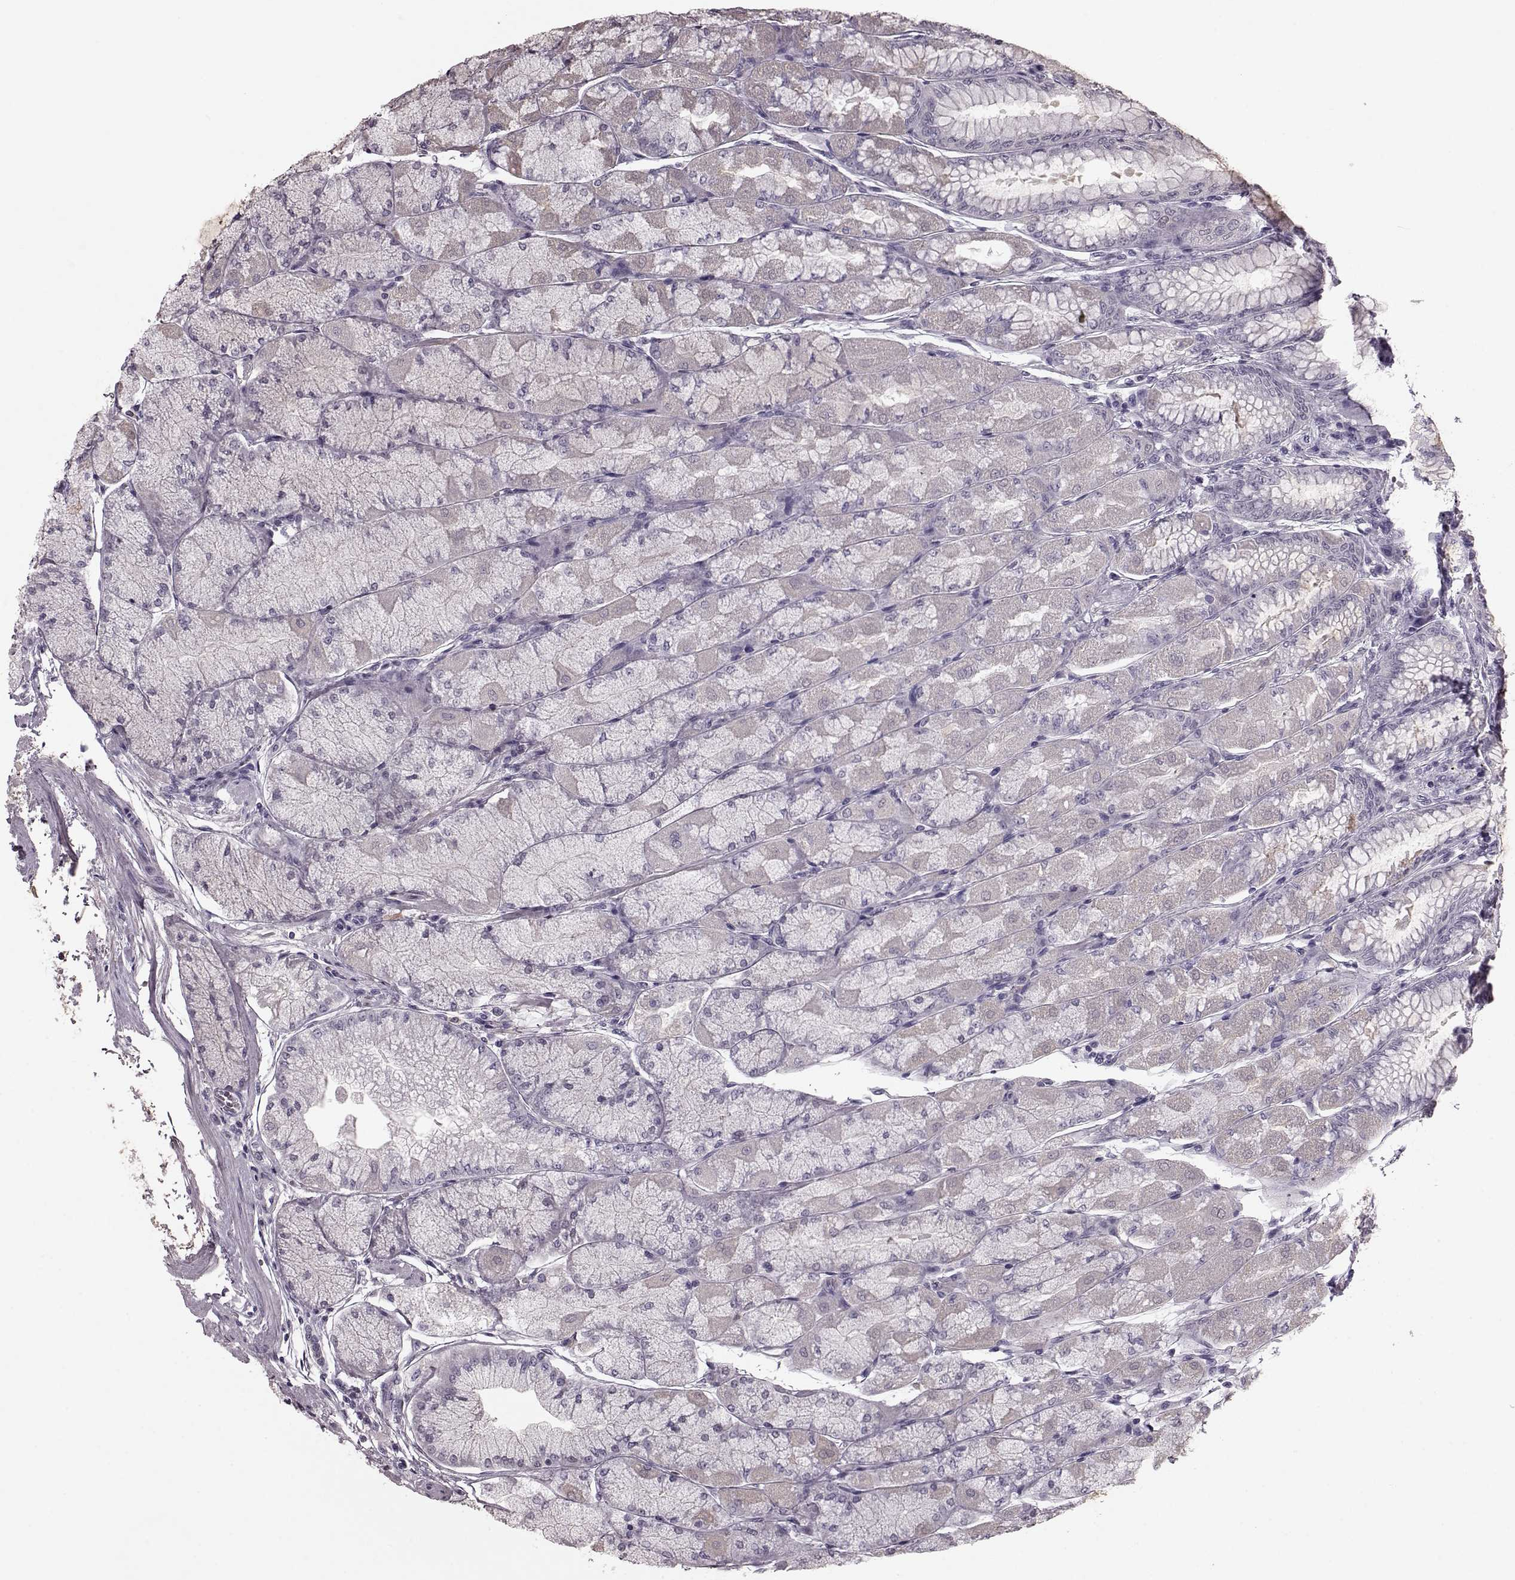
{"staining": {"intensity": "negative", "quantity": "none", "location": "none"}, "tissue": "stomach", "cell_type": "Glandular cells", "image_type": "normal", "snomed": [{"axis": "morphology", "description": "Normal tissue, NOS"}, {"axis": "topography", "description": "Stomach, upper"}], "caption": "IHC micrograph of benign stomach: stomach stained with DAB (3,3'-diaminobenzidine) shows no significant protein staining in glandular cells.", "gene": "CST7", "patient": {"sex": "male", "age": 60}}